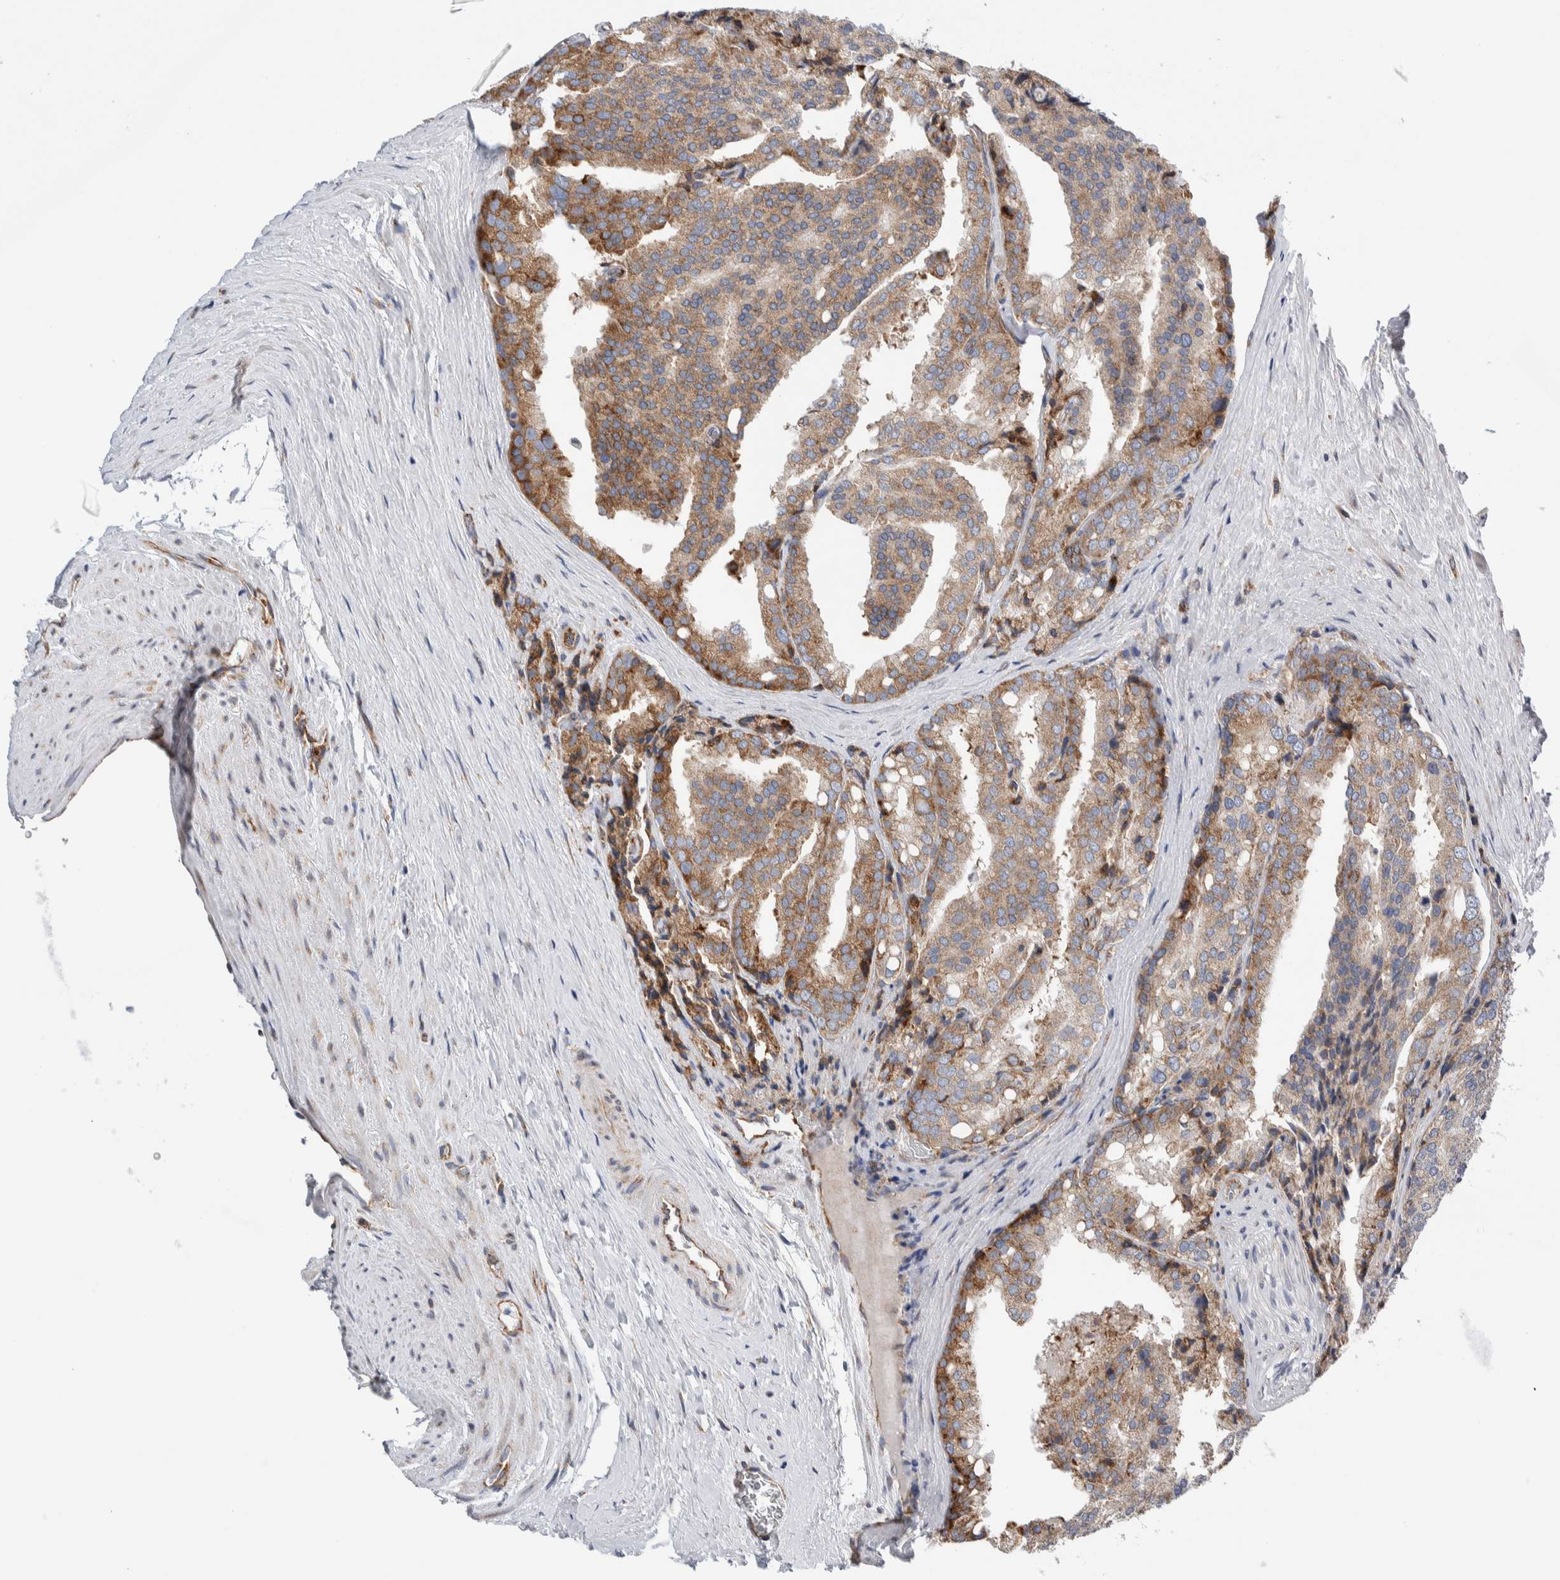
{"staining": {"intensity": "moderate", "quantity": "<25%", "location": "cytoplasmic/membranous"}, "tissue": "prostate cancer", "cell_type": "Tumor cells", "image_type": "cancer", "snomed": [{"axis": "morphology", "description": "Adenocarcinoma, High grade"}, {"axis": "topography", "description": "Prostate"}], "caption": "Brown immunohistochemical staining in adenocarcinoma (high-grade) (prostate) shows moderate cytoplasmic/membranous staining in about <25% of tumor cells.", "gene": "RACK1", "patient": {"sex": "male", "age": 50}}